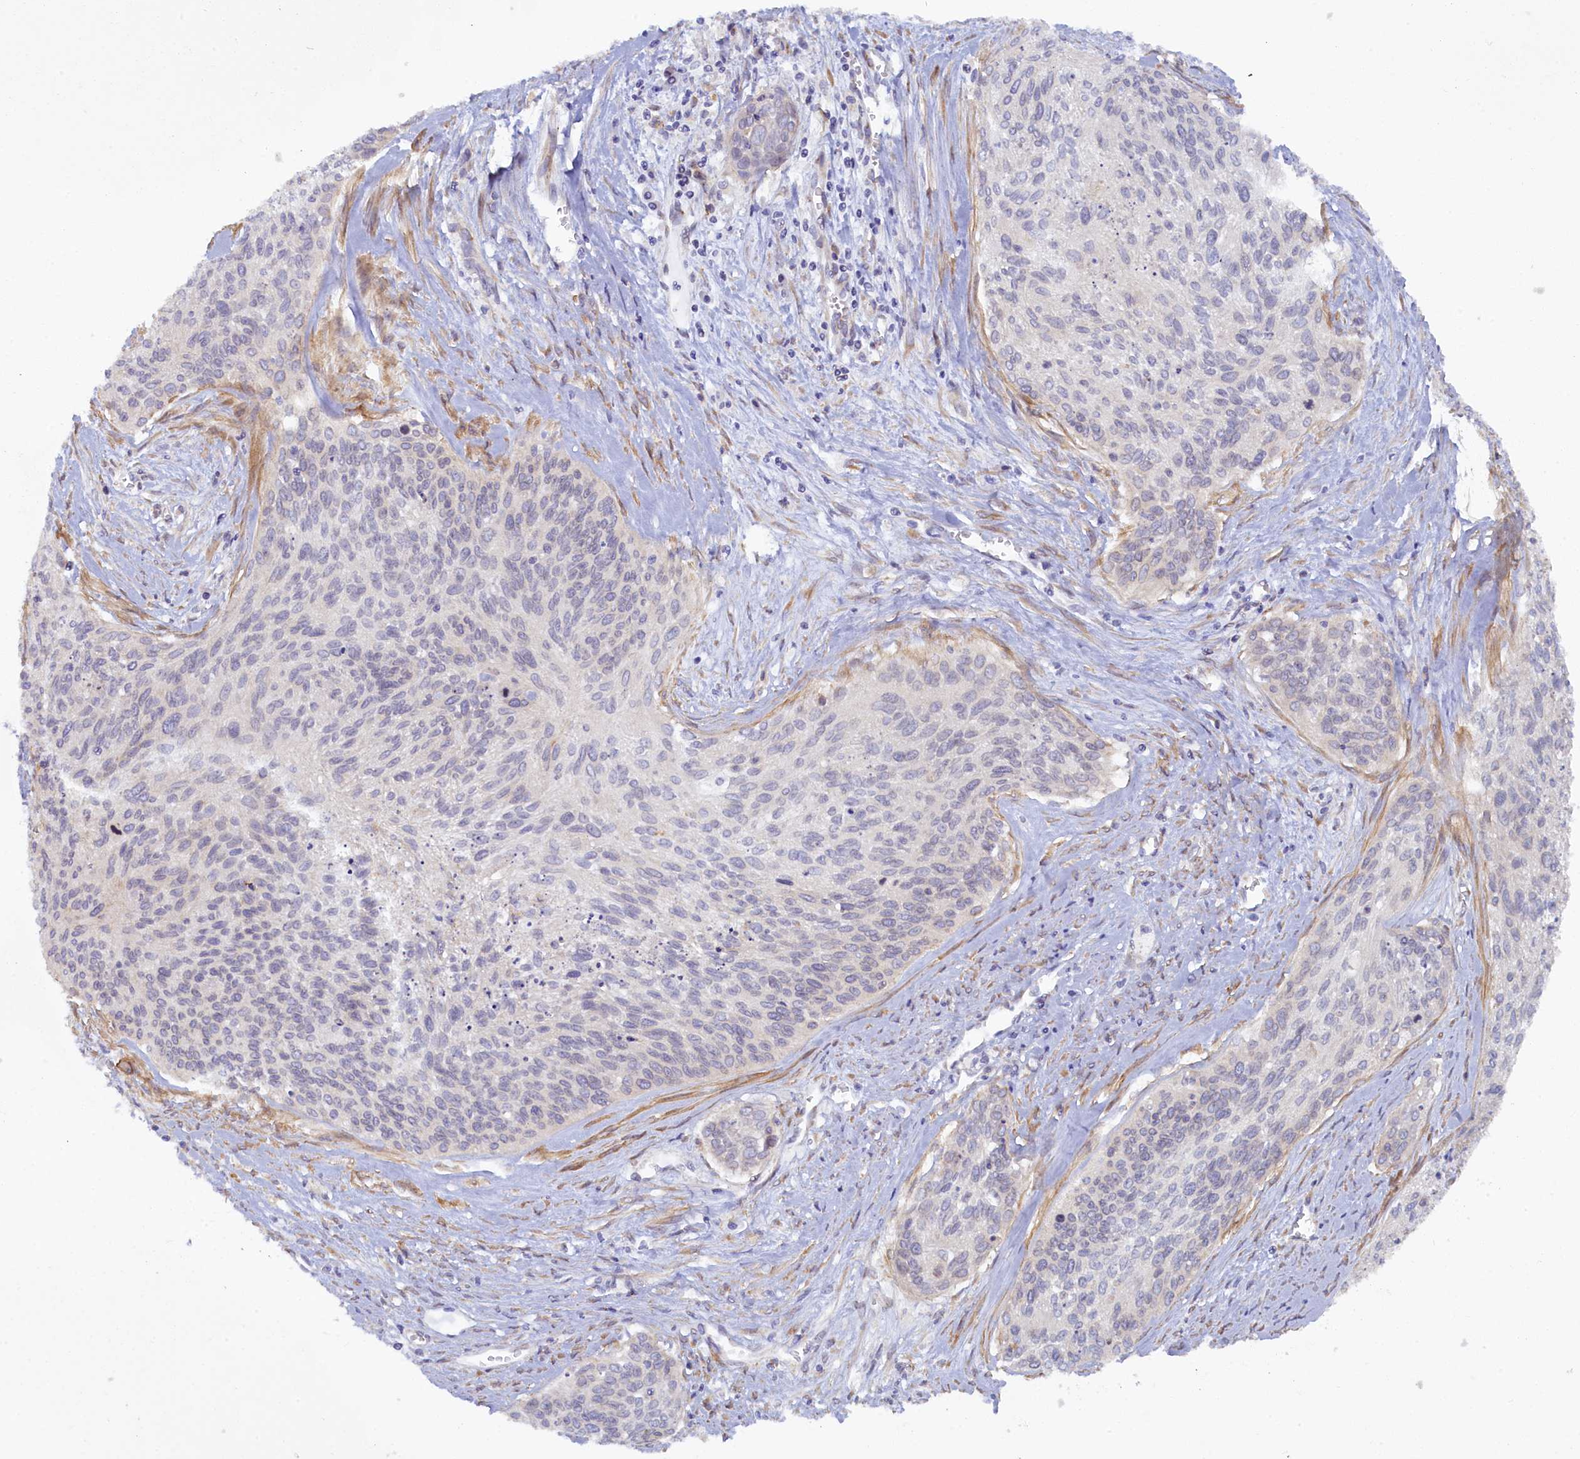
{"staining": {"intensity": "negative", "quantity": "none", "location": "none"}, "tissue": "cervical cancer", "cell_type": "Tumor cells", "image_type": "cancer", "snomed": [{"axis": "morphology", "description": "Squamous cell carcinoma, NOS"}, {"axis": "topography", "description": "Cervix"}], "caption": "Human cervical cancer stained for a protein using IHC exhibits no staining in tumor cells.", "gene": "POGLUT3", "patient": {"sex": "female", "age": 55}}